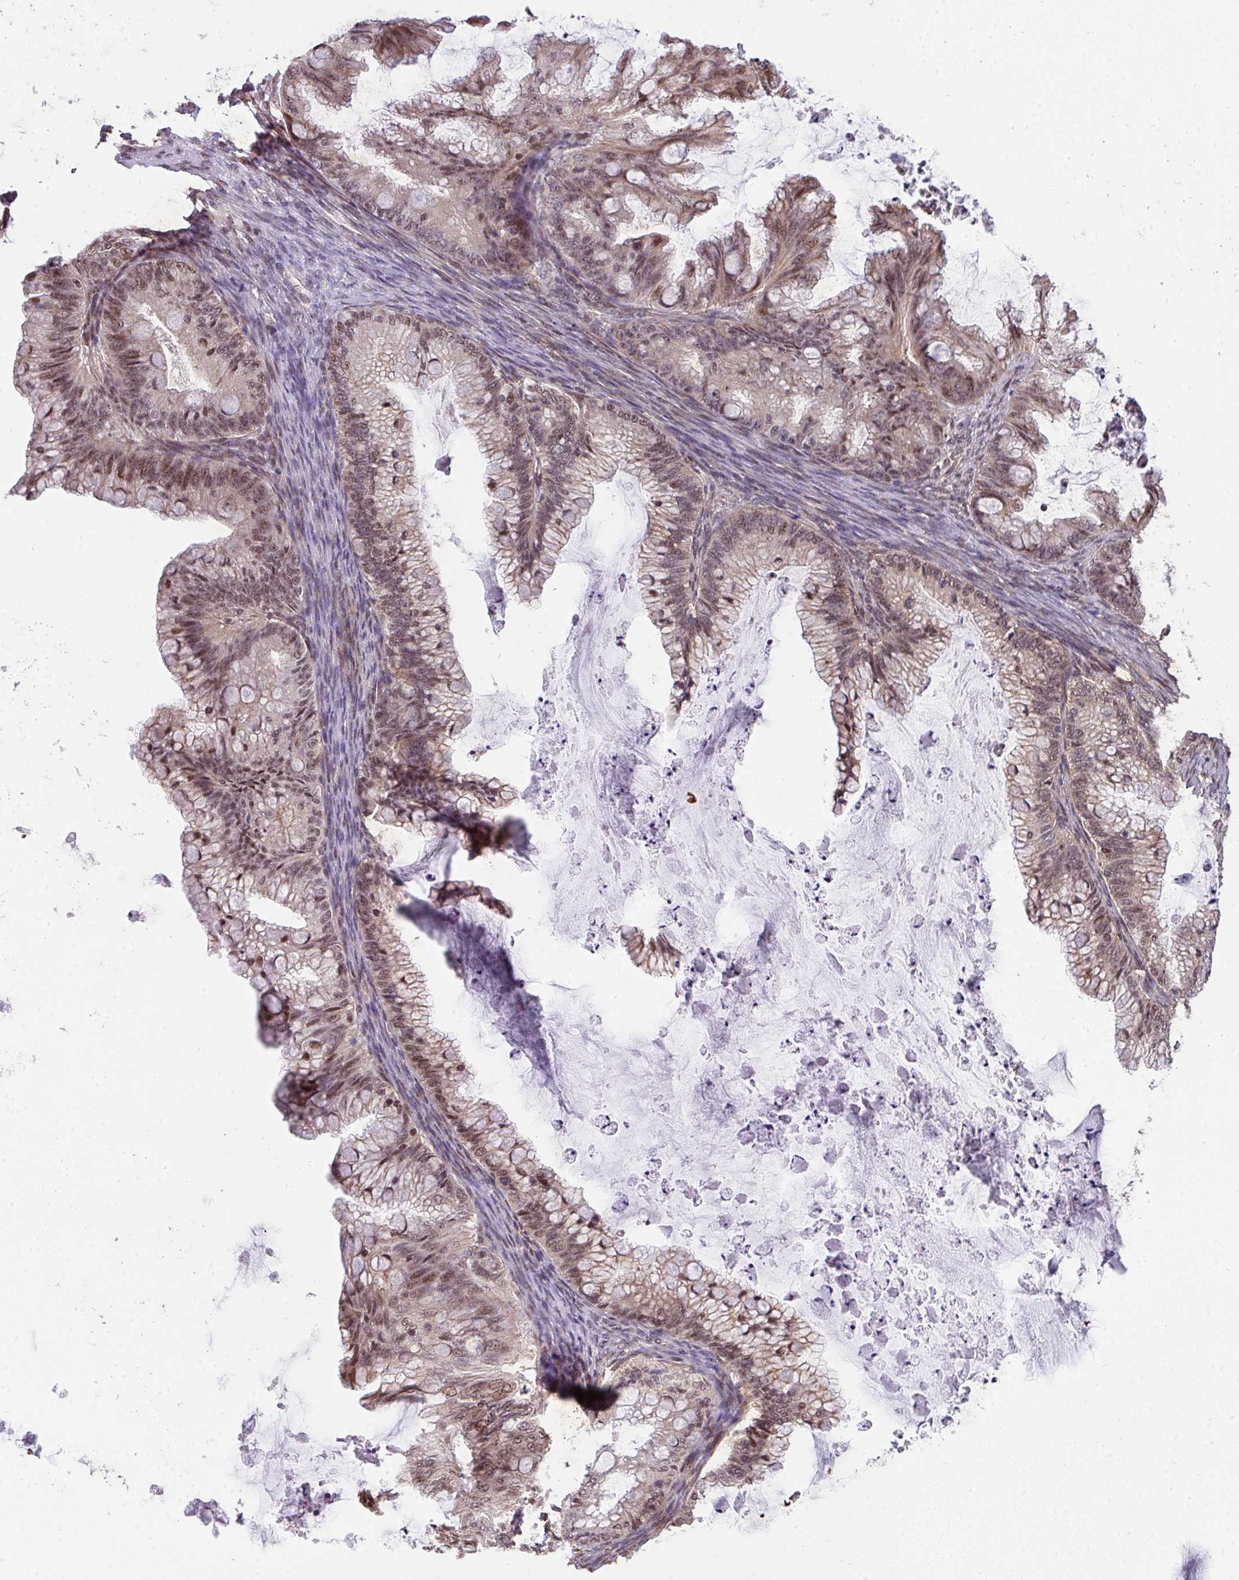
{"staining": {"intensity": "moderate", "quantity": ">75%", "location": "nuclear"}, "tissue": "ovarian cancer", "cell_type": "Tumor cells", "image_type": "cancer", "snomed": [{"axis": "morphology", "description": "Cystadenocarcinoma, mucinous, NOS"}, {"axis": "topography", "description": "Ovary"}], "caption": "Brown immunohistochemical staining in human mucinous cystadenocarcinoma (ovarian) demonstrates moderate nuclear positivity in about >75% of tumor cells. The staining was performed using DAB (3,3'-diaminobenzidine), with brown indicating positive protein expression. Nuclei are stained blue with hematoxylin.", "gene": "PLK1", "patient": {"sex": "female", "age": 35}}